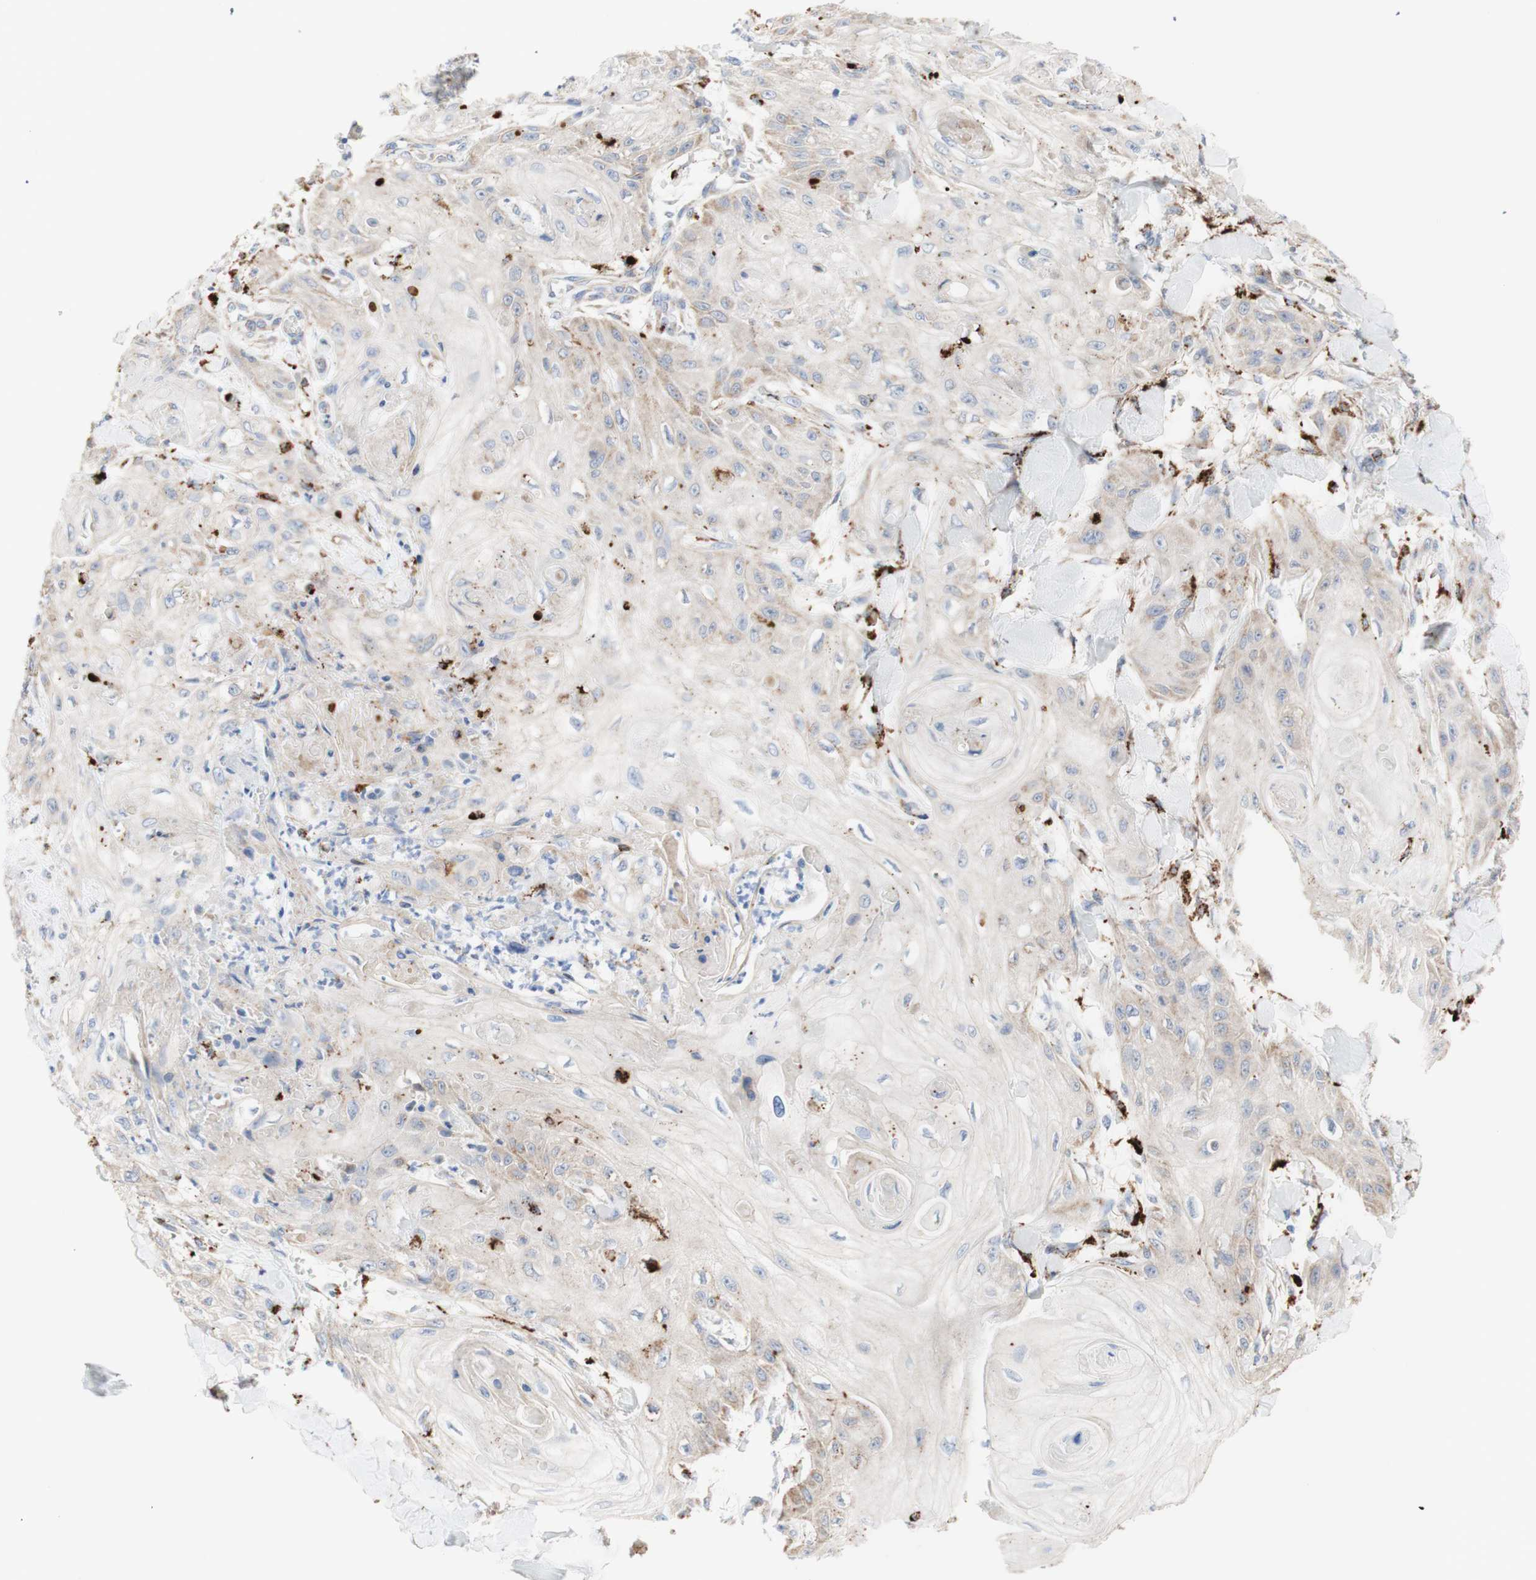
{"staining": {"intensity": "negative", "quantity": "none", "location": "none"}, "tissue": "skin cancer", "cell_type": "Tumor cells", "image_type": "cancer", "snomed": [{"axis": "morphology", "description": "Squamous cell carcinoma, NOS"}, {"axis": "topography", "description": "Skin"}], "caption": "Tumor cells show no significant protein expression in squamous cell carcinoma (skin).", "gene": "URB2", "patient": {"sex": "male", "age": 74}}